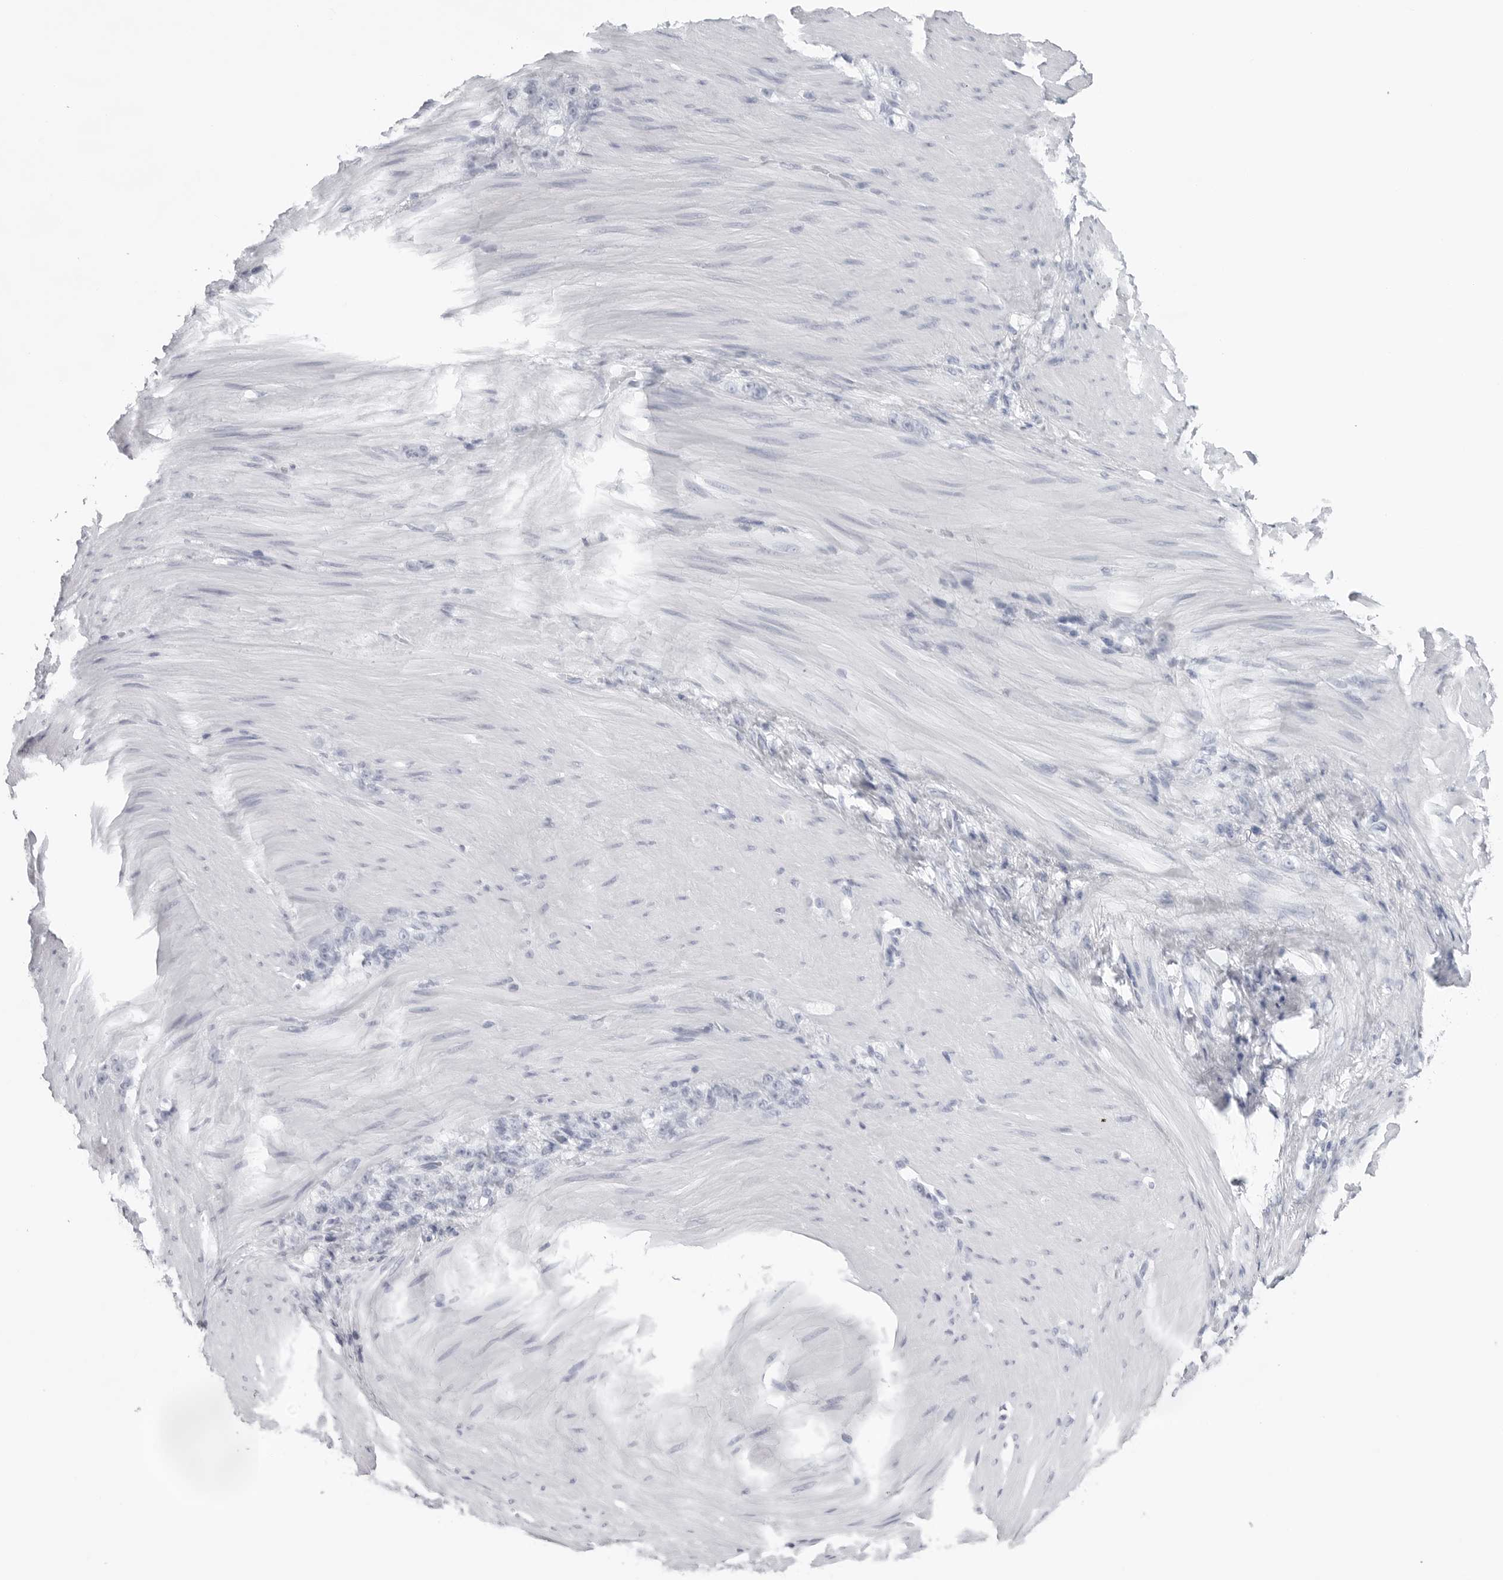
{"staining": {"intensity": "negative", "quantity": "none", "location": "none"}, "tissue": "stomach cancer", "cell_type": "Tumor cells", "image_type": "cancer", "snomed": [{"axis": "morphology", "description": "Normal tissue, NOS"}, {"axis": "morphology", "description": "Adenocarcinoma, NOS"}, {"axis": "topography", "description": "Stomach"}], "caption": "Tumor cells are negative for brown protein staining in stomach cancer (adenocarcinoma).", "gene": "CST2", "patient": {"sex": "male", "age": 82}}